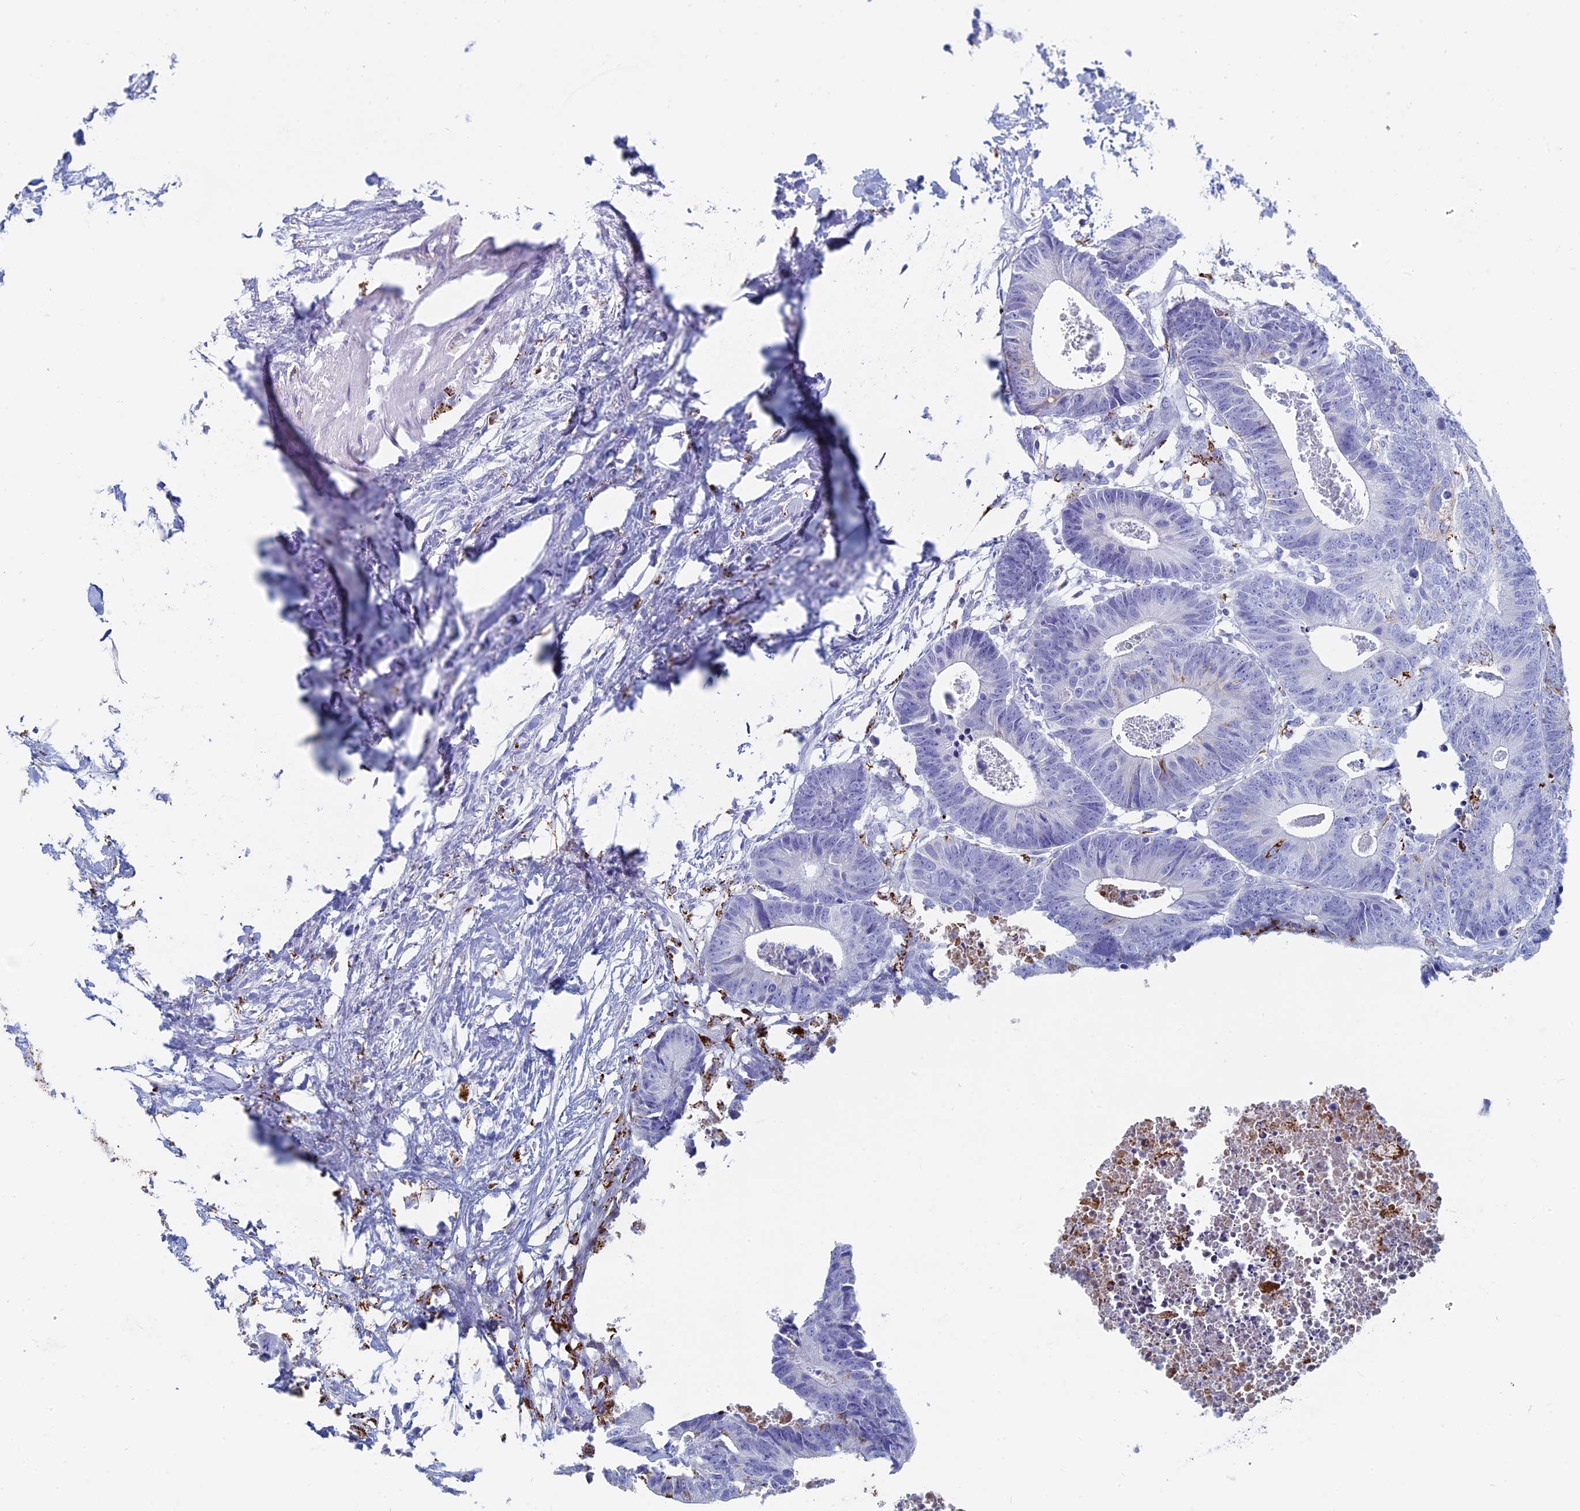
{"staining": {"intensity": "strong", "quantity": "<25%", "location": "cytoplasmic/membranous"}, "tissue": "colorectal cancer", "cell_type": "Tumor cells", "image_type": "cancer", "snomed": [{"axis": "morphology", "description": "Adenocarcinoma, NOS"}, {"axis": "topography", "description": "Colon"}], "caption": "Protein expression analysis of human adenocarcinoma (colorectal) reveals strong cytoplasmic/membranous expression in about <25% of tumor cells.", "gene": "ALMS1", "patient": {"sex": "female", "age": 57}}